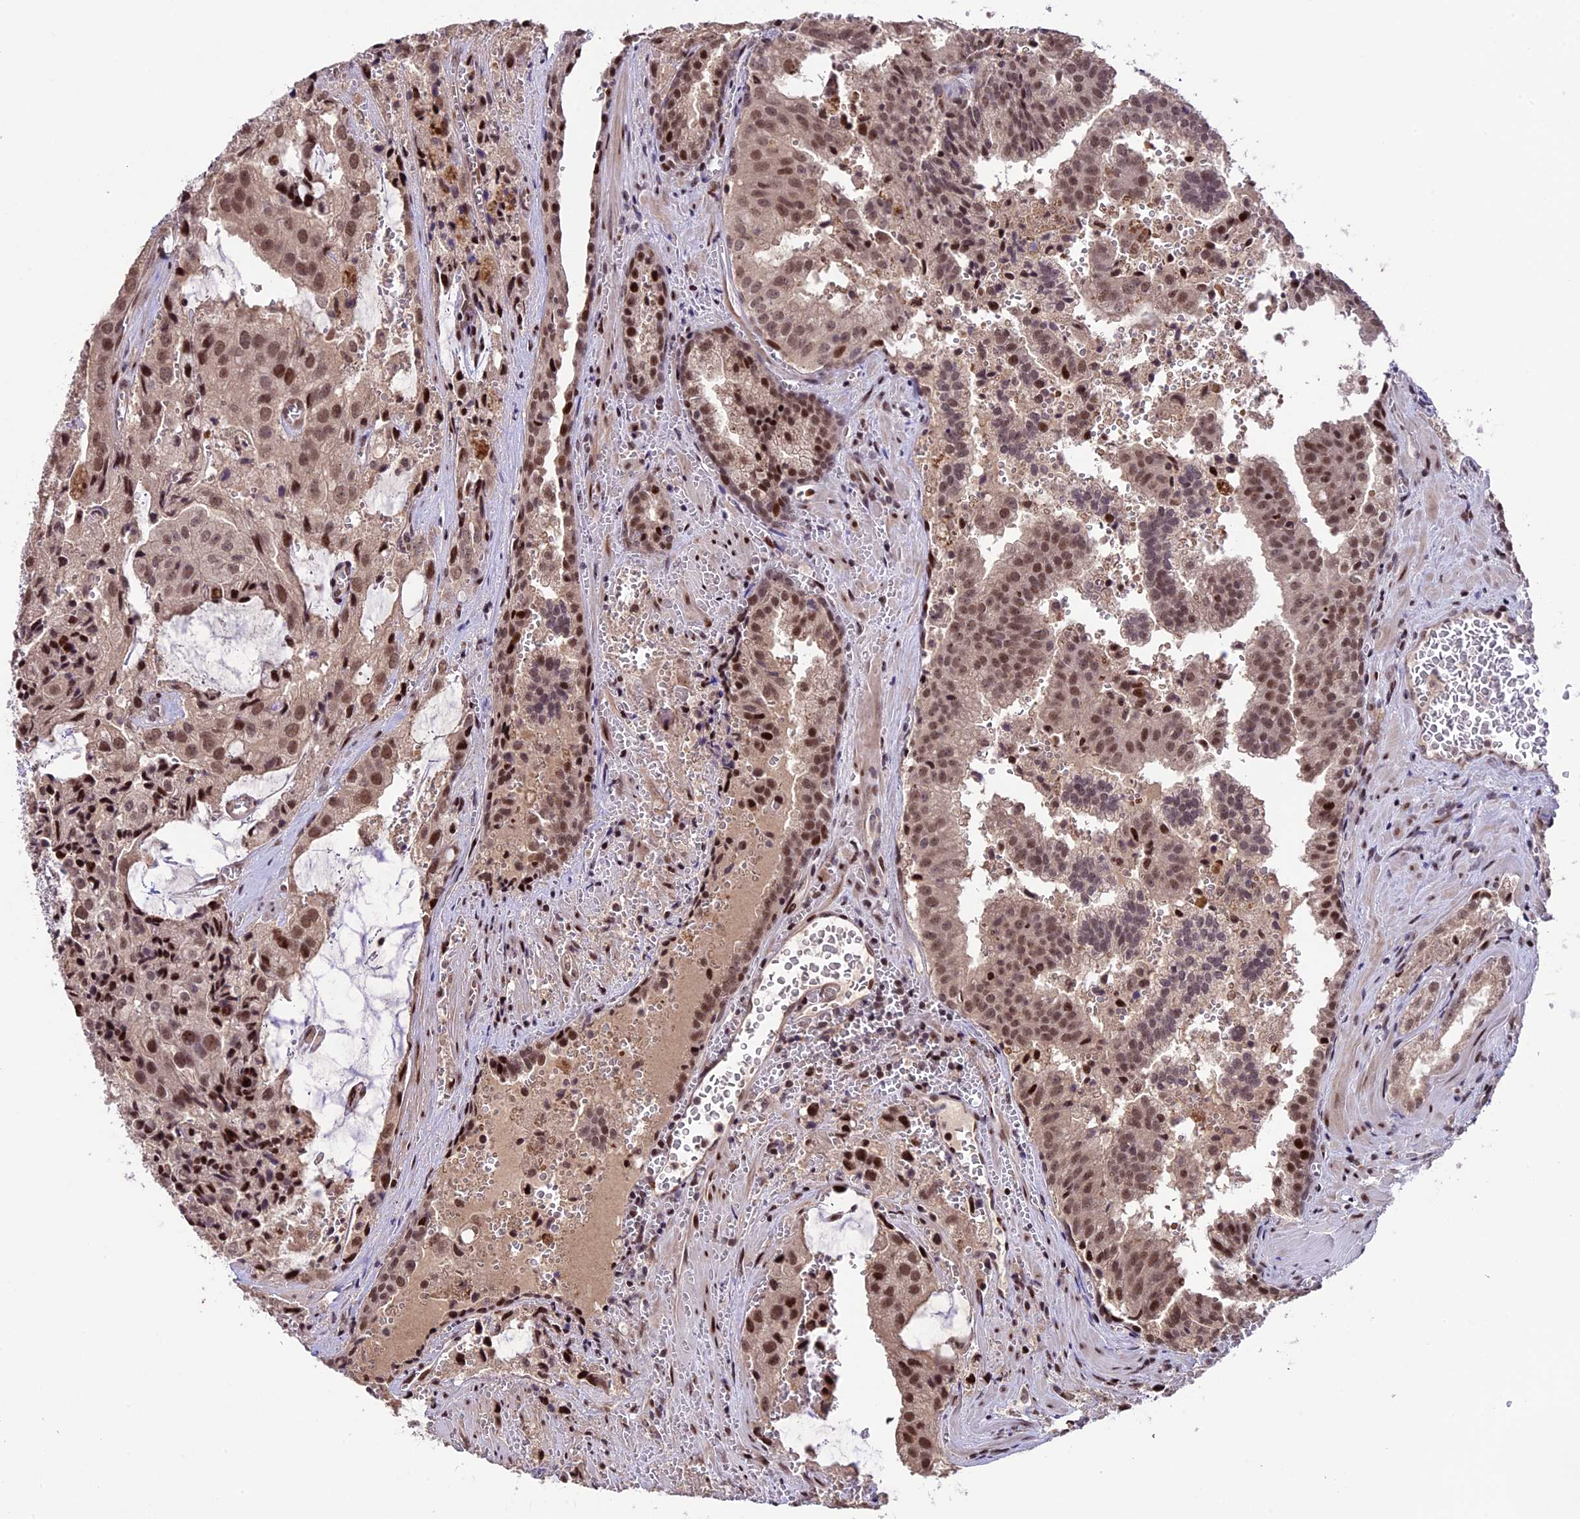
{"staining": {"intensity": "moderate", "quantity": ">75%", "location": "nuclear"}, "tissue": "prostate cancer", "cell_type": "Tumor cells", "image_type": "cancer", "snomed": [{"axis": "morphology", "description": "Adenocarcinoma, High grade"}, {"axis": "topography", "description": "Prostate"}], "caption": "This photomicrograph exhibits immunohistochemistry staining of prostate cancer, with medium moderate nuclear expression in about >75% of tumor cells.", "gene": "TCP11L2", "patient": {"sex": "male", "age": 68}}